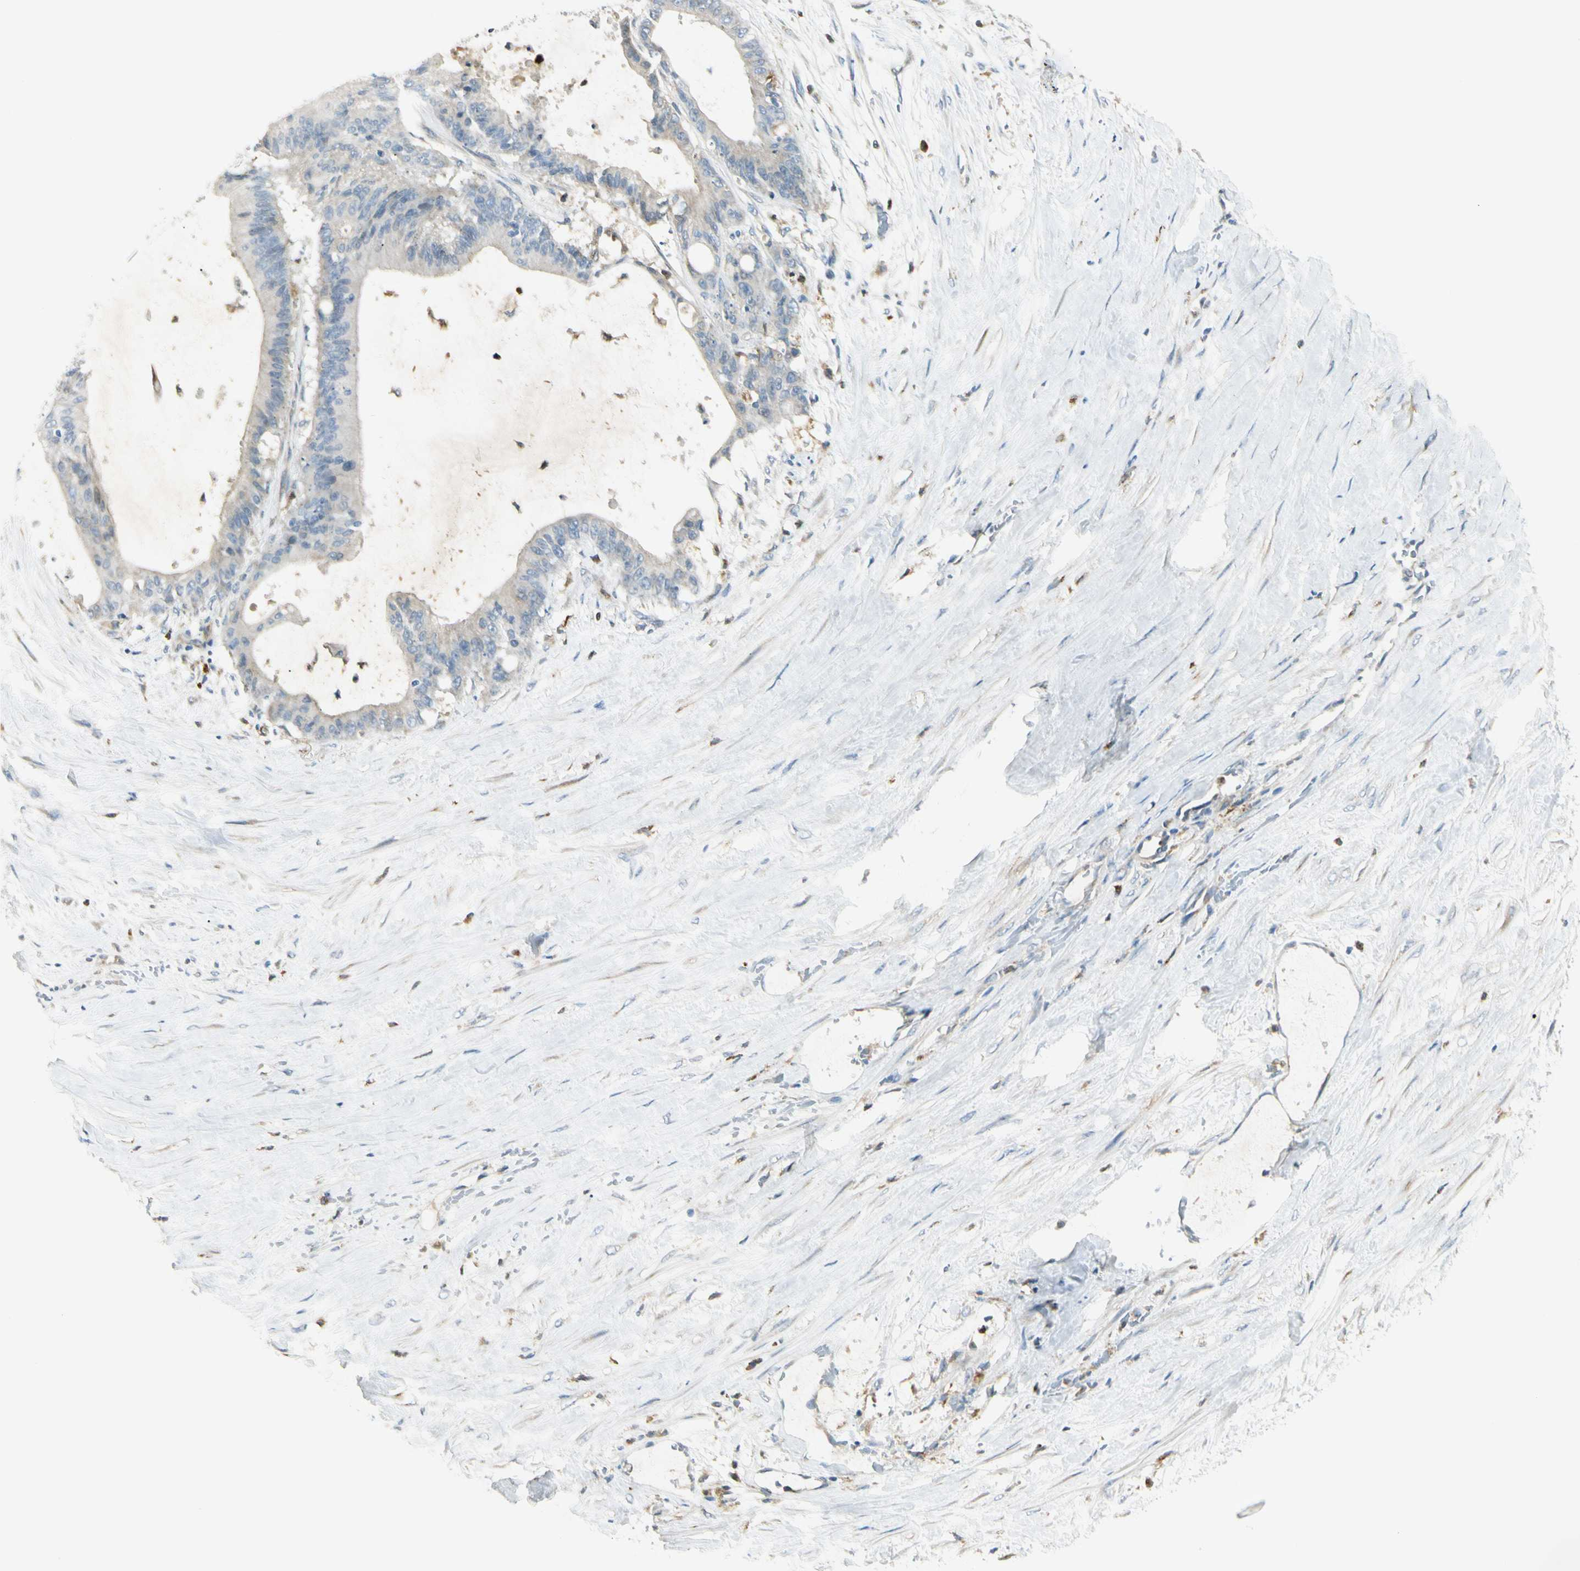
{"staining": {"intensity": "negative", "quantity": "none", "location": "none"}, "tissue": "liver cancer", "cell_type": "Tumor cells", "image_type": "cancer", "snomed": [{"axis": "morphology", "description": "Cholangiocarcinoma"}, {"axis": "topography", "description": "Liver"}], "caption": "Tumor cells are negative for brown protein staining in liver cancer.", "gene": "LPCAT2", "patient": {"sex": "female", "age": 73}}